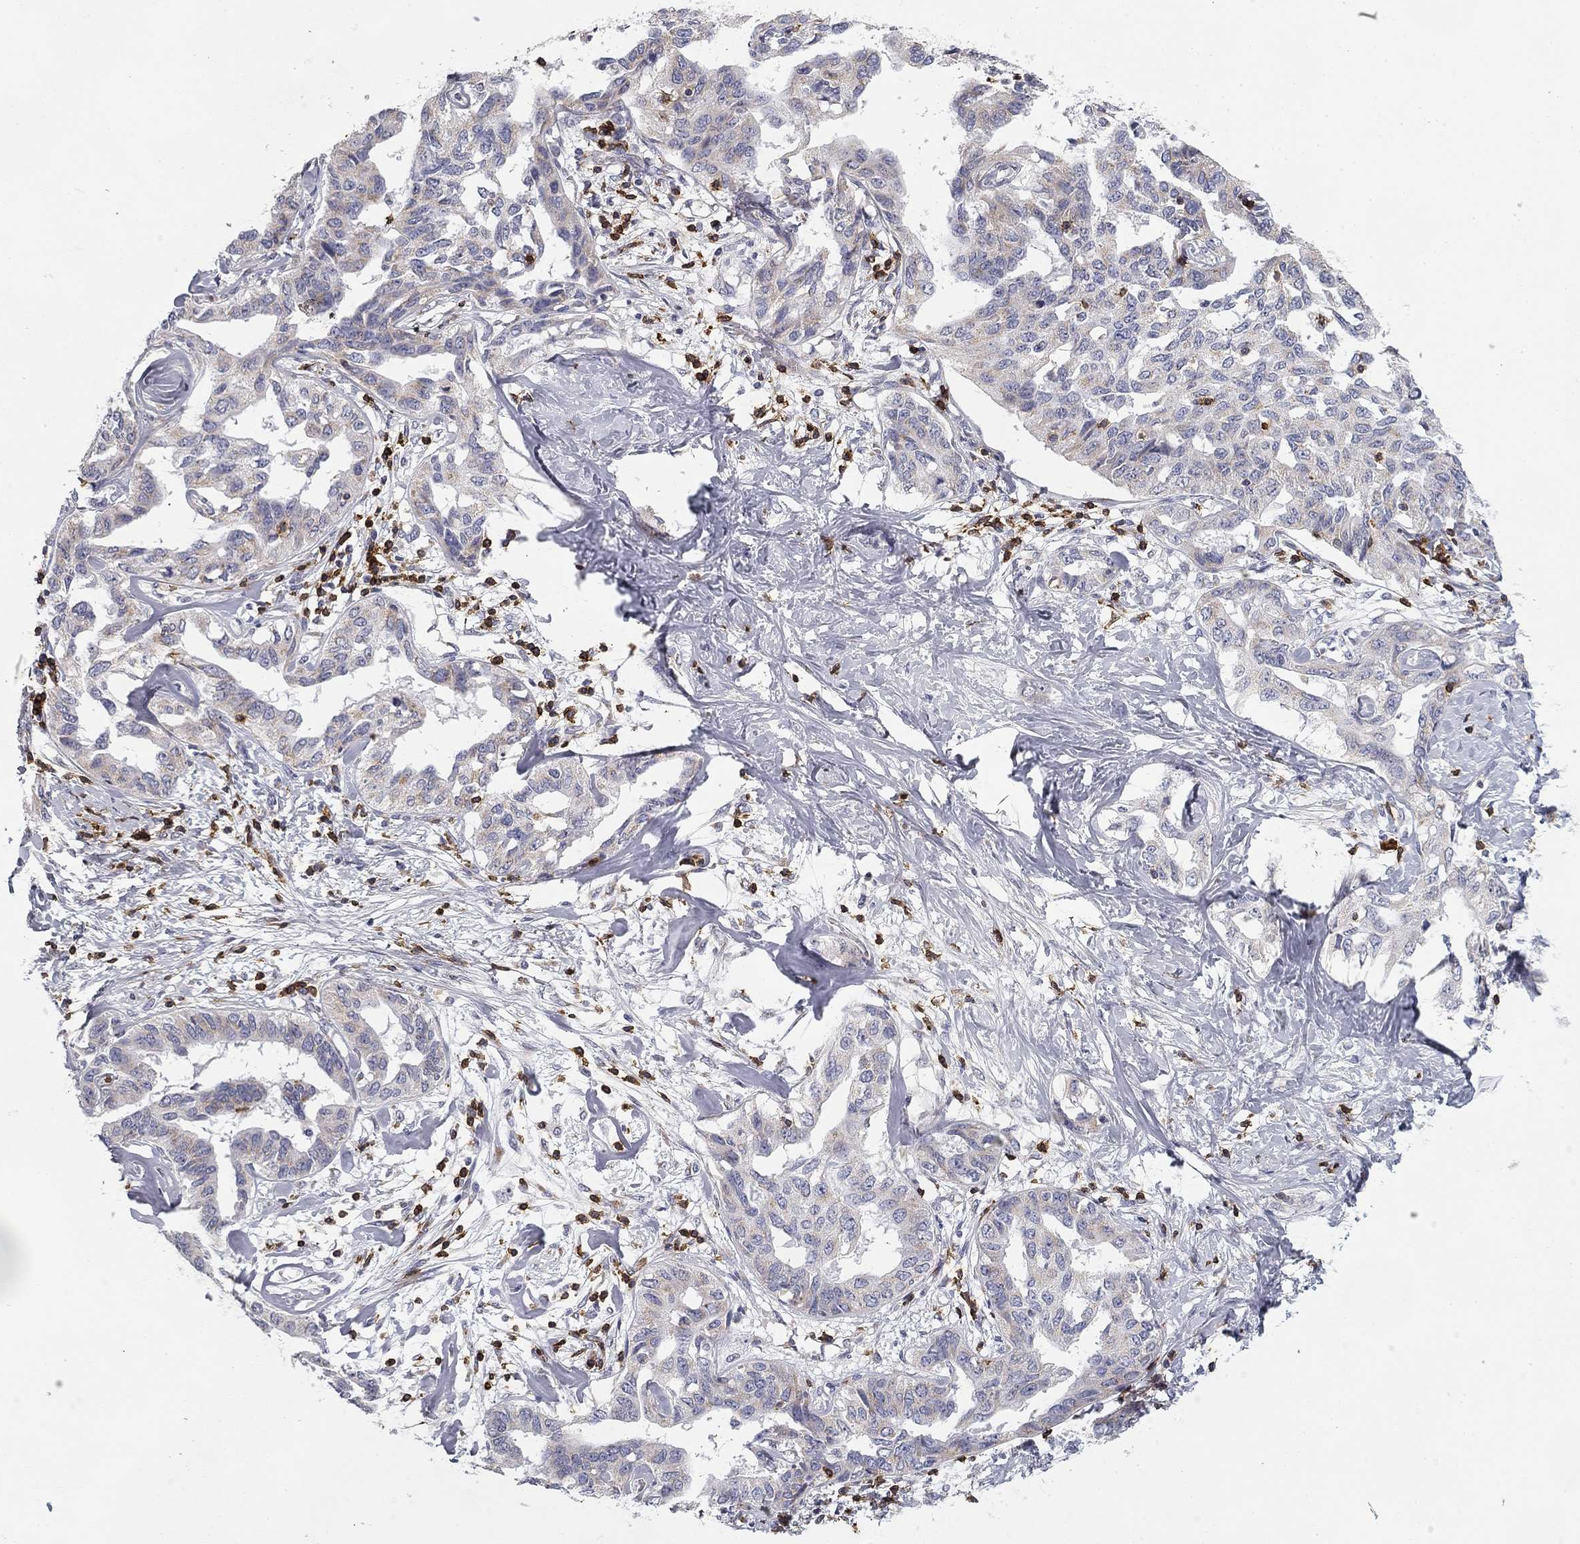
{"staining": {"intensity": "negative", "quantity": "none", "location": "none"}, "tissue": "liver cancer", "cell_type": "Tumor cells", "image_type": "cancer", "snomed": [{"axis": "morphology", "description": "Cholangiocarcinoma"}, {"axis": "topography", "description": "Liver"}], "caption": "IHC micrograph of cholangiocarcinoma (liver) stained for a protein (brown), which reveals no expression in tumor cells.", "gene": "TRAT1", "patient": {"sex": "male", "age": 59}}